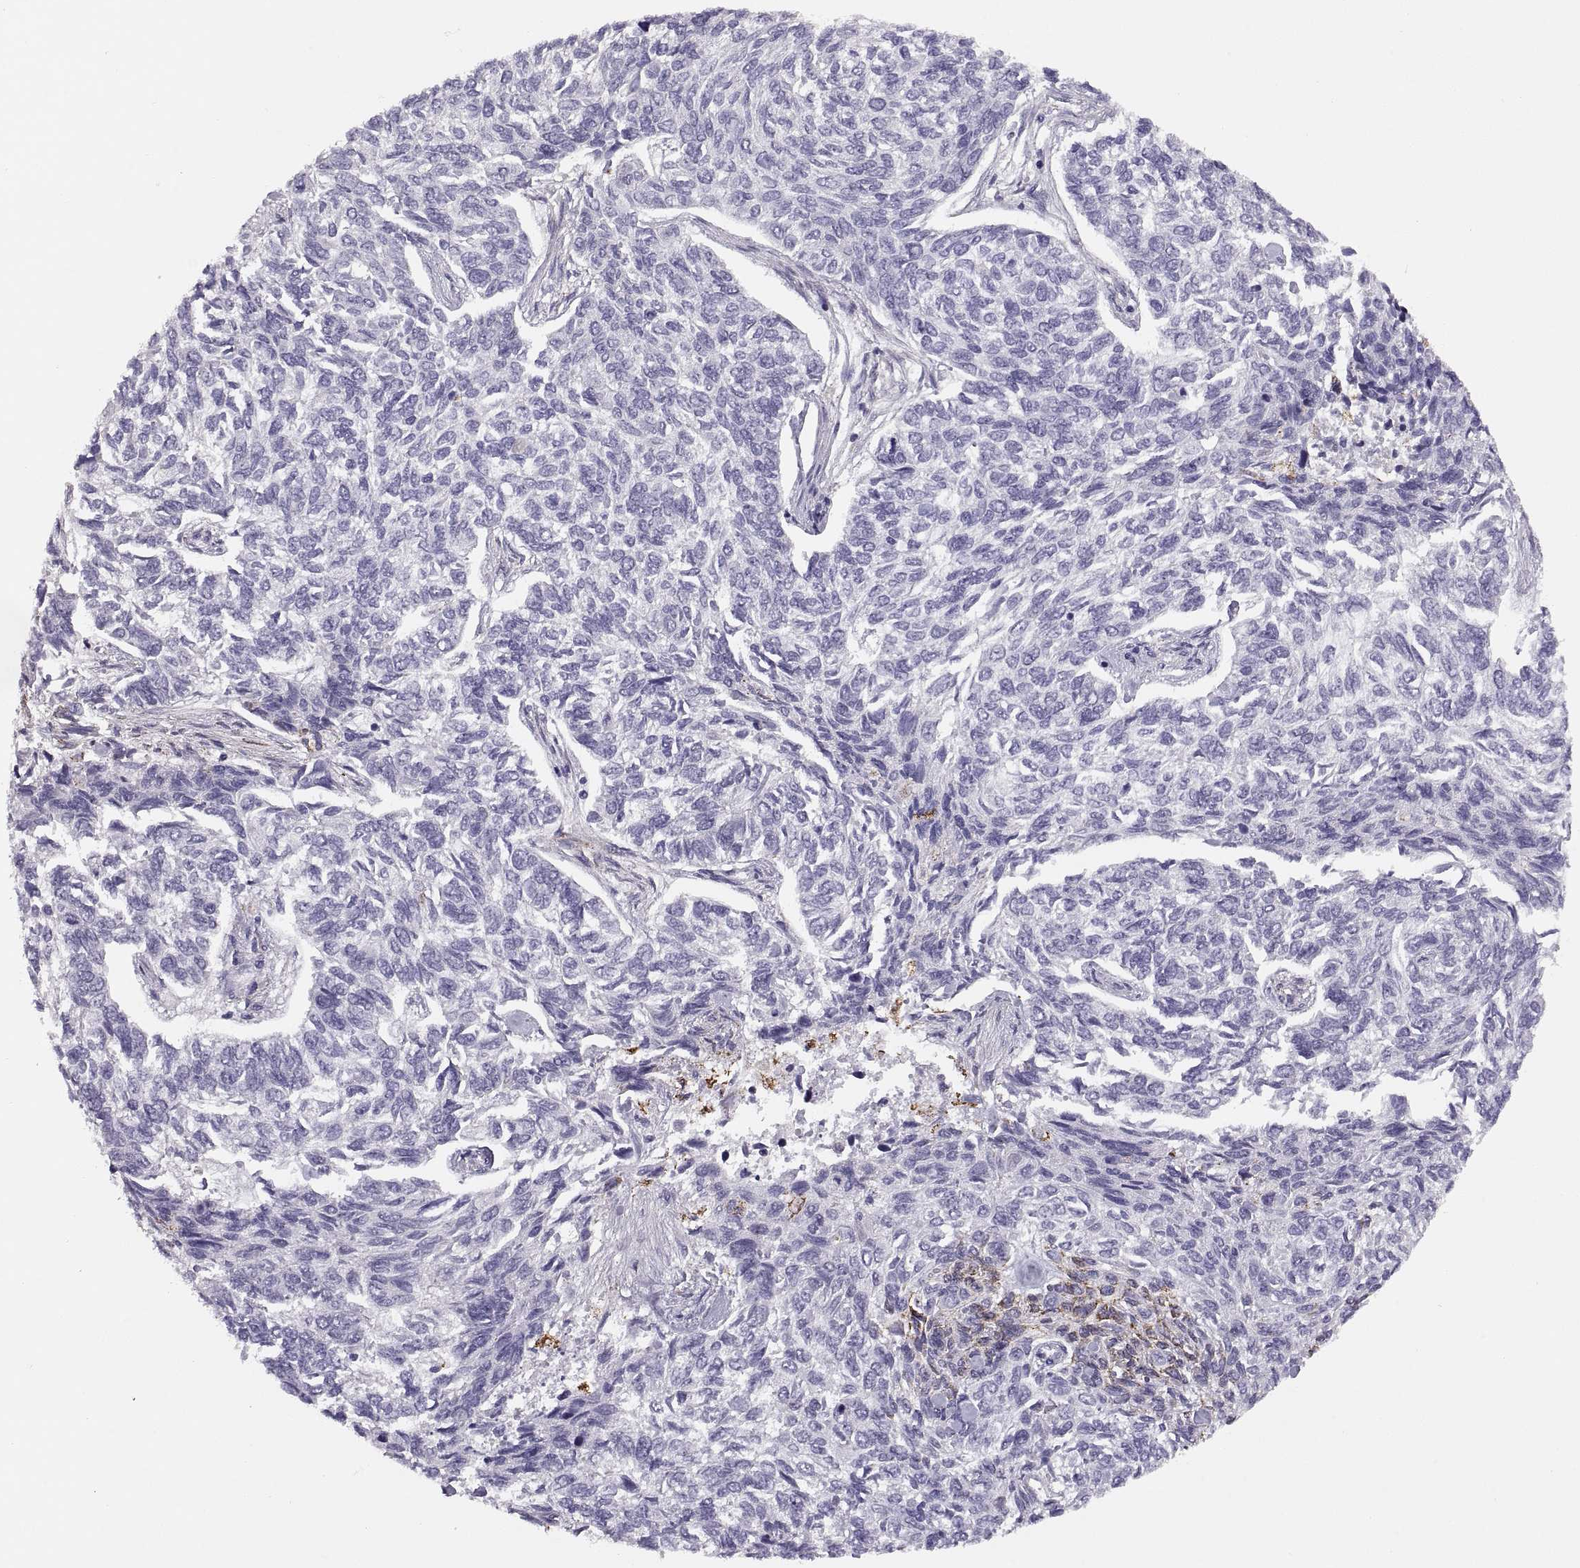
{"staining": {"intensity": "negative", "quantity": "none", "location": "none"}, "tissue": "skin cancer", "cell_type": "Tumor cells", "image_type": "cancer", "snomed": [{"axis": "morphology", "description": "Basal cell carcinoma"}, {"axis": "topography", "description": "Skin"}], "caption": "An IHC micrograph of skin cancer (basal cell carcinoma) is shown. There is no staining in tumor cells of skin cancer (basal cell carcinoma).", "gene": "COL9A3", "patient": {"sex": "female", "age": 65}}